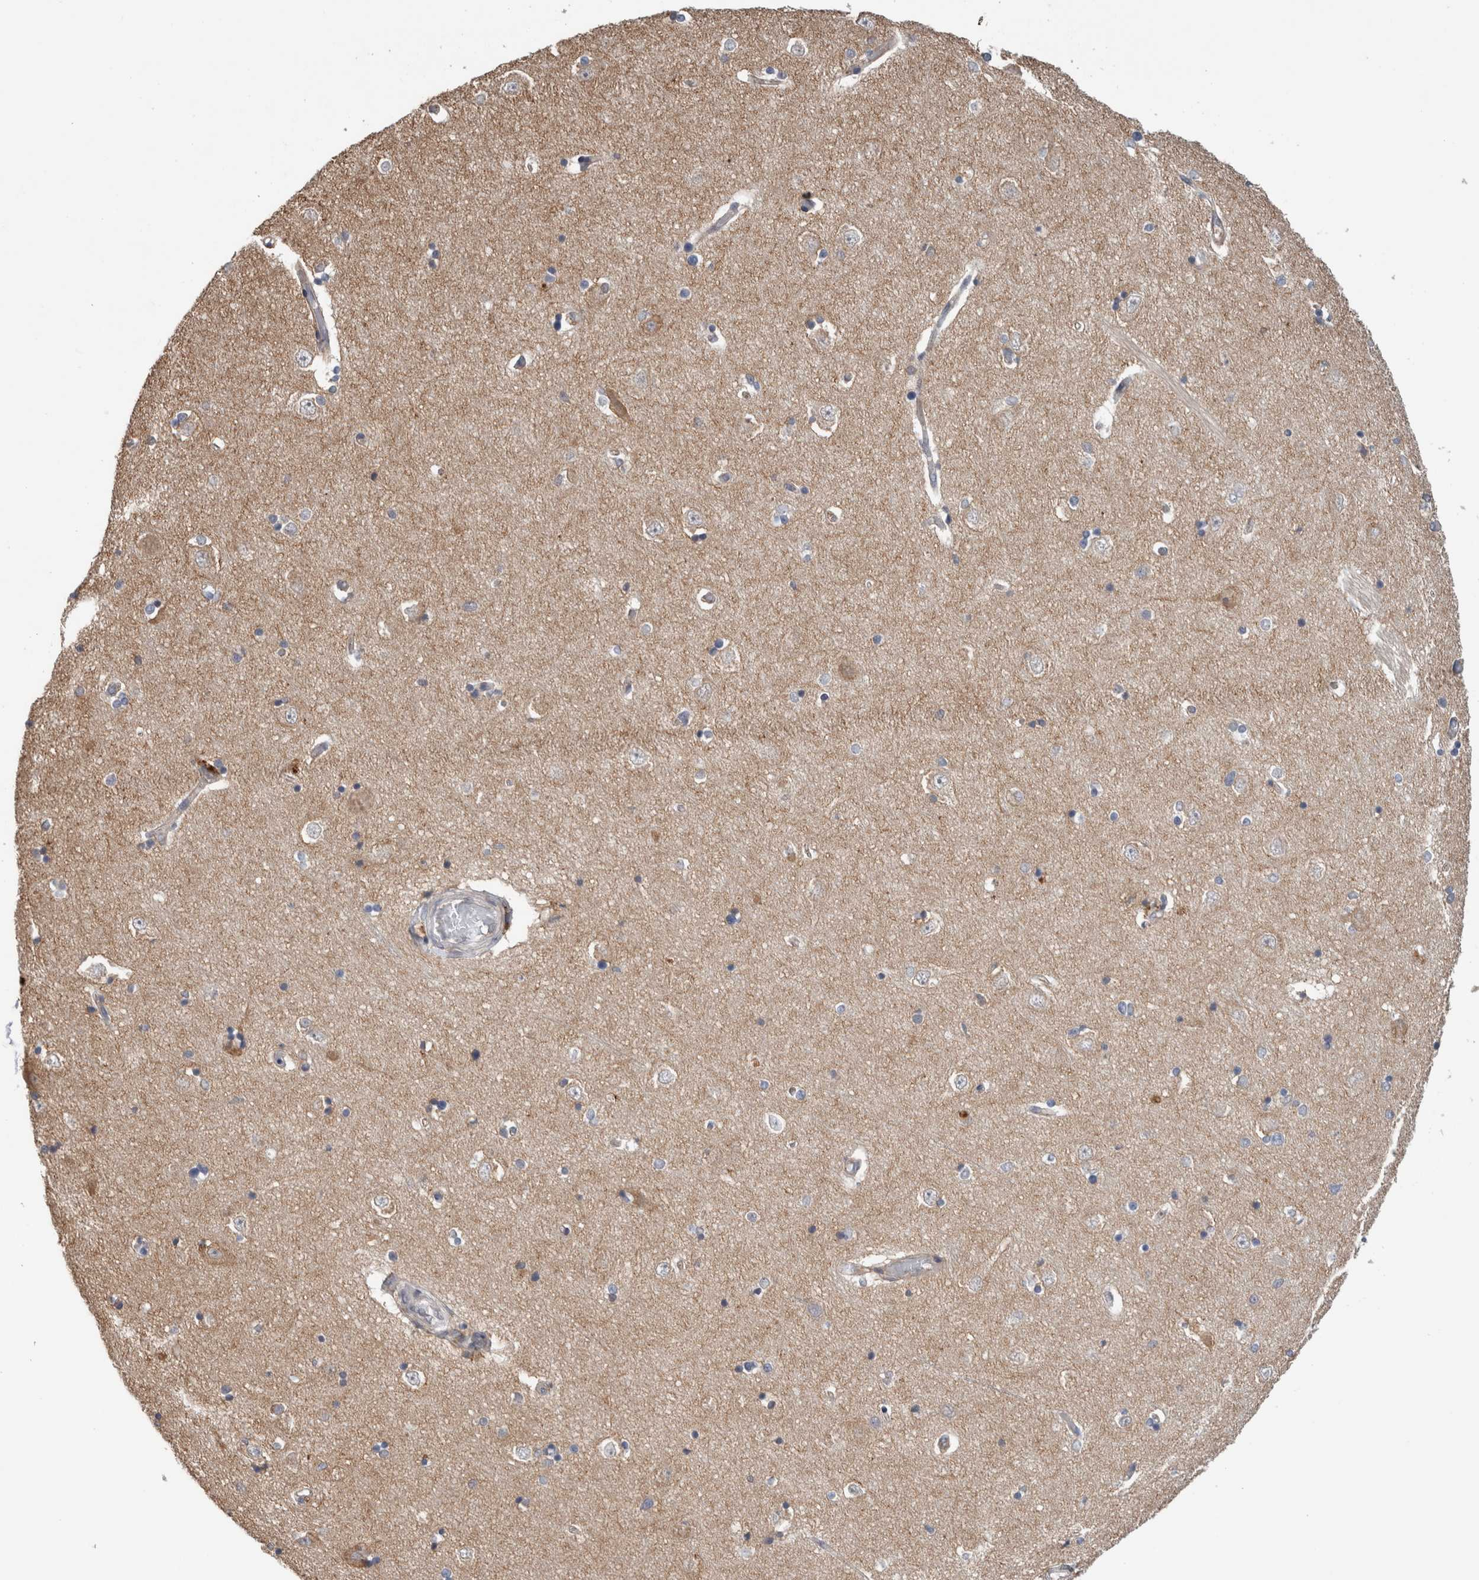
{"staining": {"intensity": "weak", "quantity": "<25%", "location": "cytoplasmic/membranous"}, "tissue": "hippocampus", "cell_type": "Glial cells", "image_type": "normal", "snomed": [{"axis": "morphology", "description": "Normal tissue, NOS"}, {"axis": "topography", "description": "Hippocampus"}], "caption": "Immunohistochemistry micrograph of unremarkable hippocampus stained for a protein (brown), which reveals no positivity in glial cells.", "gene": "TARBP1", "patient": {"sex": "male", "age": 45}}